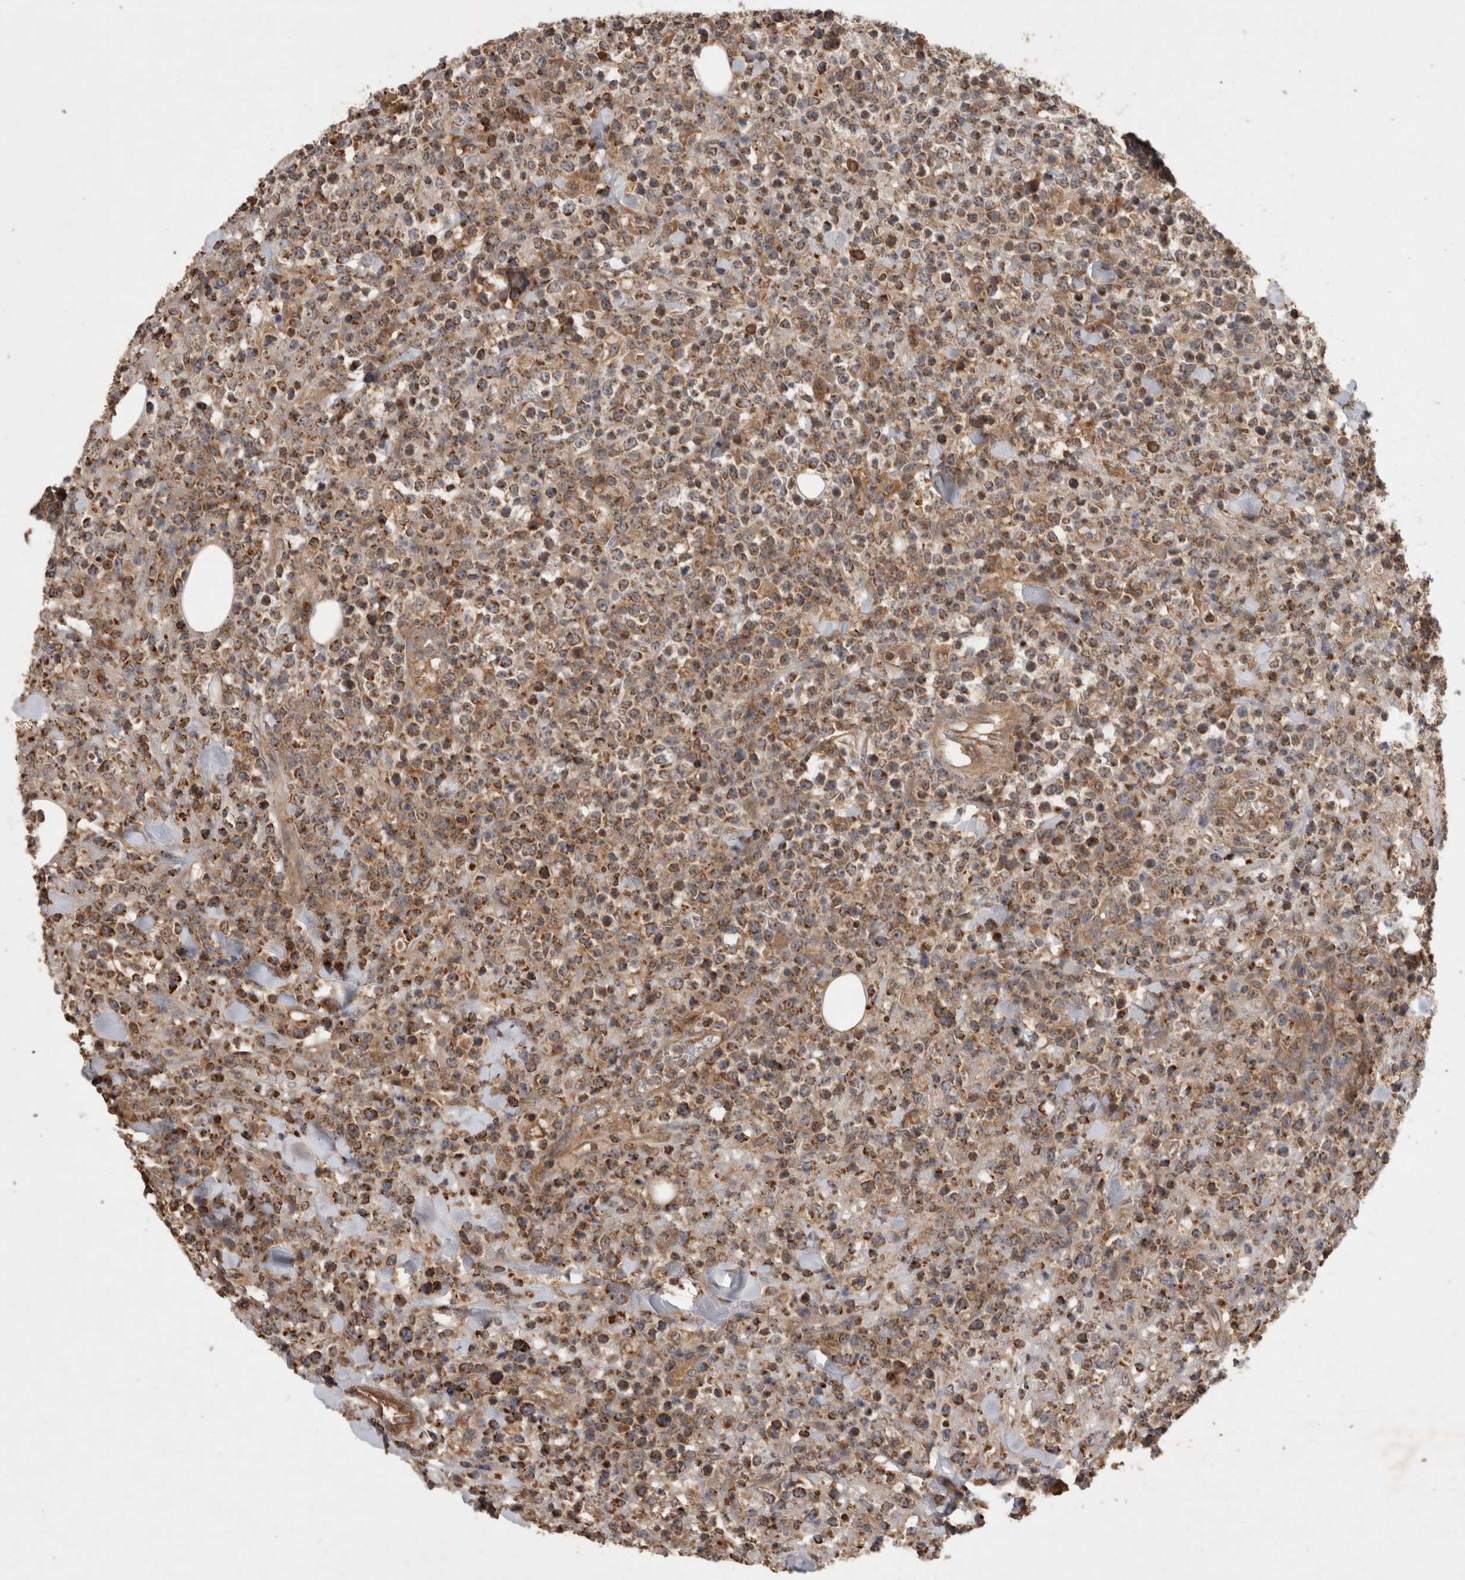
{"staining": {"intensity": "moderate", "quantity": ">75%", "location": "cytoplasmic/membranous"}, "tissue": "lymphoma", "cell_type": "Tumor cells", "image_type": "cancer", "snomed": [{"axis": "morphology", "description": "Malignant lymphoma, non-Hodgkin's type, High grade"}, {"axis": "topography", "description": "Colon"}], "caption": "Human malignant lymphoma, non-Hodgkin's type (high-grade) stained with a protein marker exhibits moderate staining in tumor cells.", "gene": "SERAC1", "patient": {"sex": "female", "age": 53}}